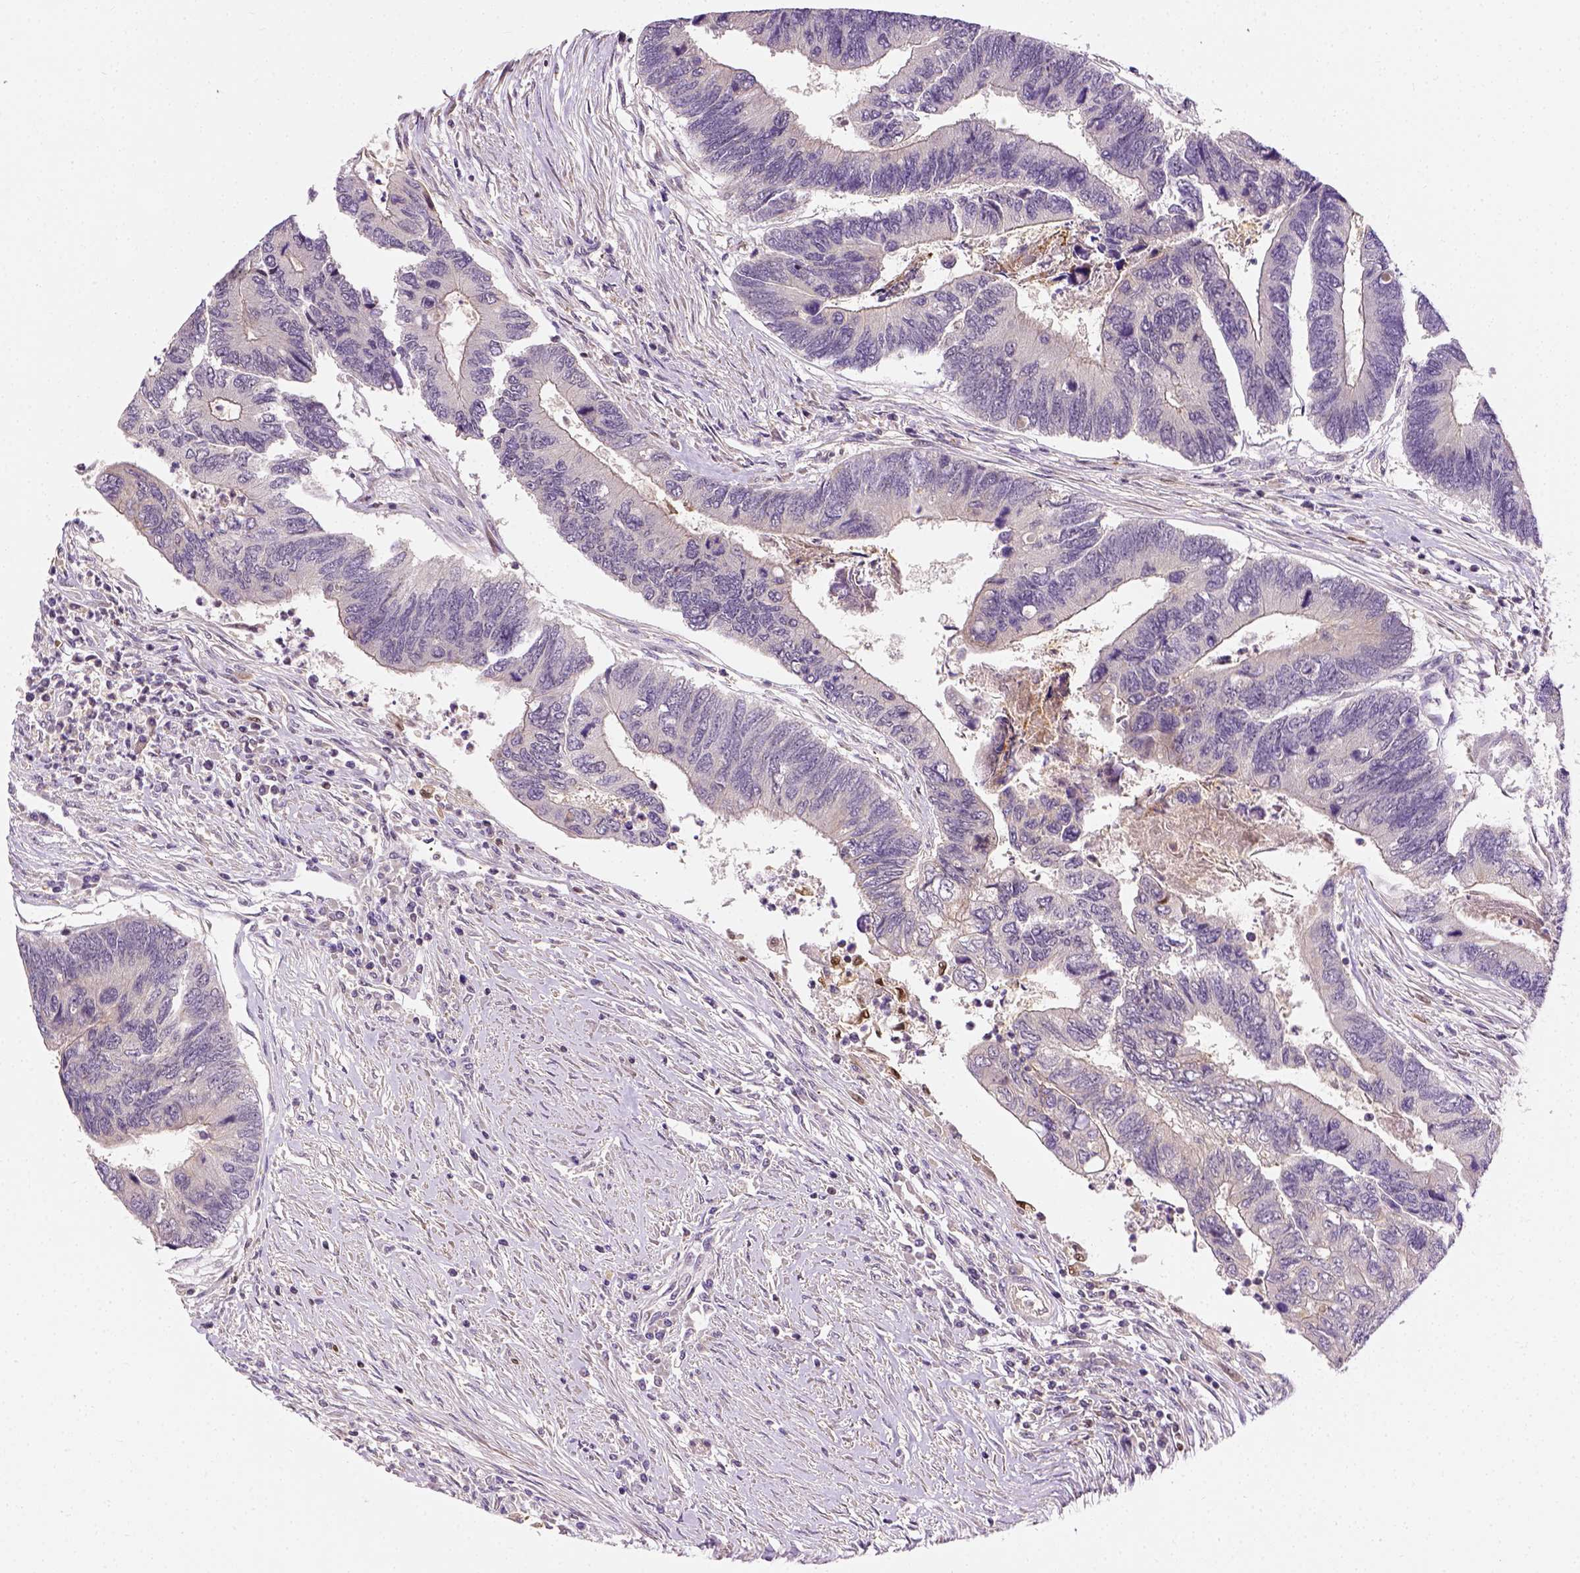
{"staining": {"intensity": "negative", "quantity": "none", "location": "none"}, "tissue": "colorectal cancer", "cell_type": "Tumor cells", "image_type": "cancer", "snomed": [{"axis": "morphology", "description": "Adenocarcinoma, NOS"}, {"axis": "topography", "description": "Colon"}], "caption": "This is a micrograph of immunohistochemistry (IHC) staining of adenocarcinoma (colorectal), which shows no expression in tumor cells. (DAB IHC, high magnification).", "gene": "MATK", "patient": {"sex": "female", "age": 67}}